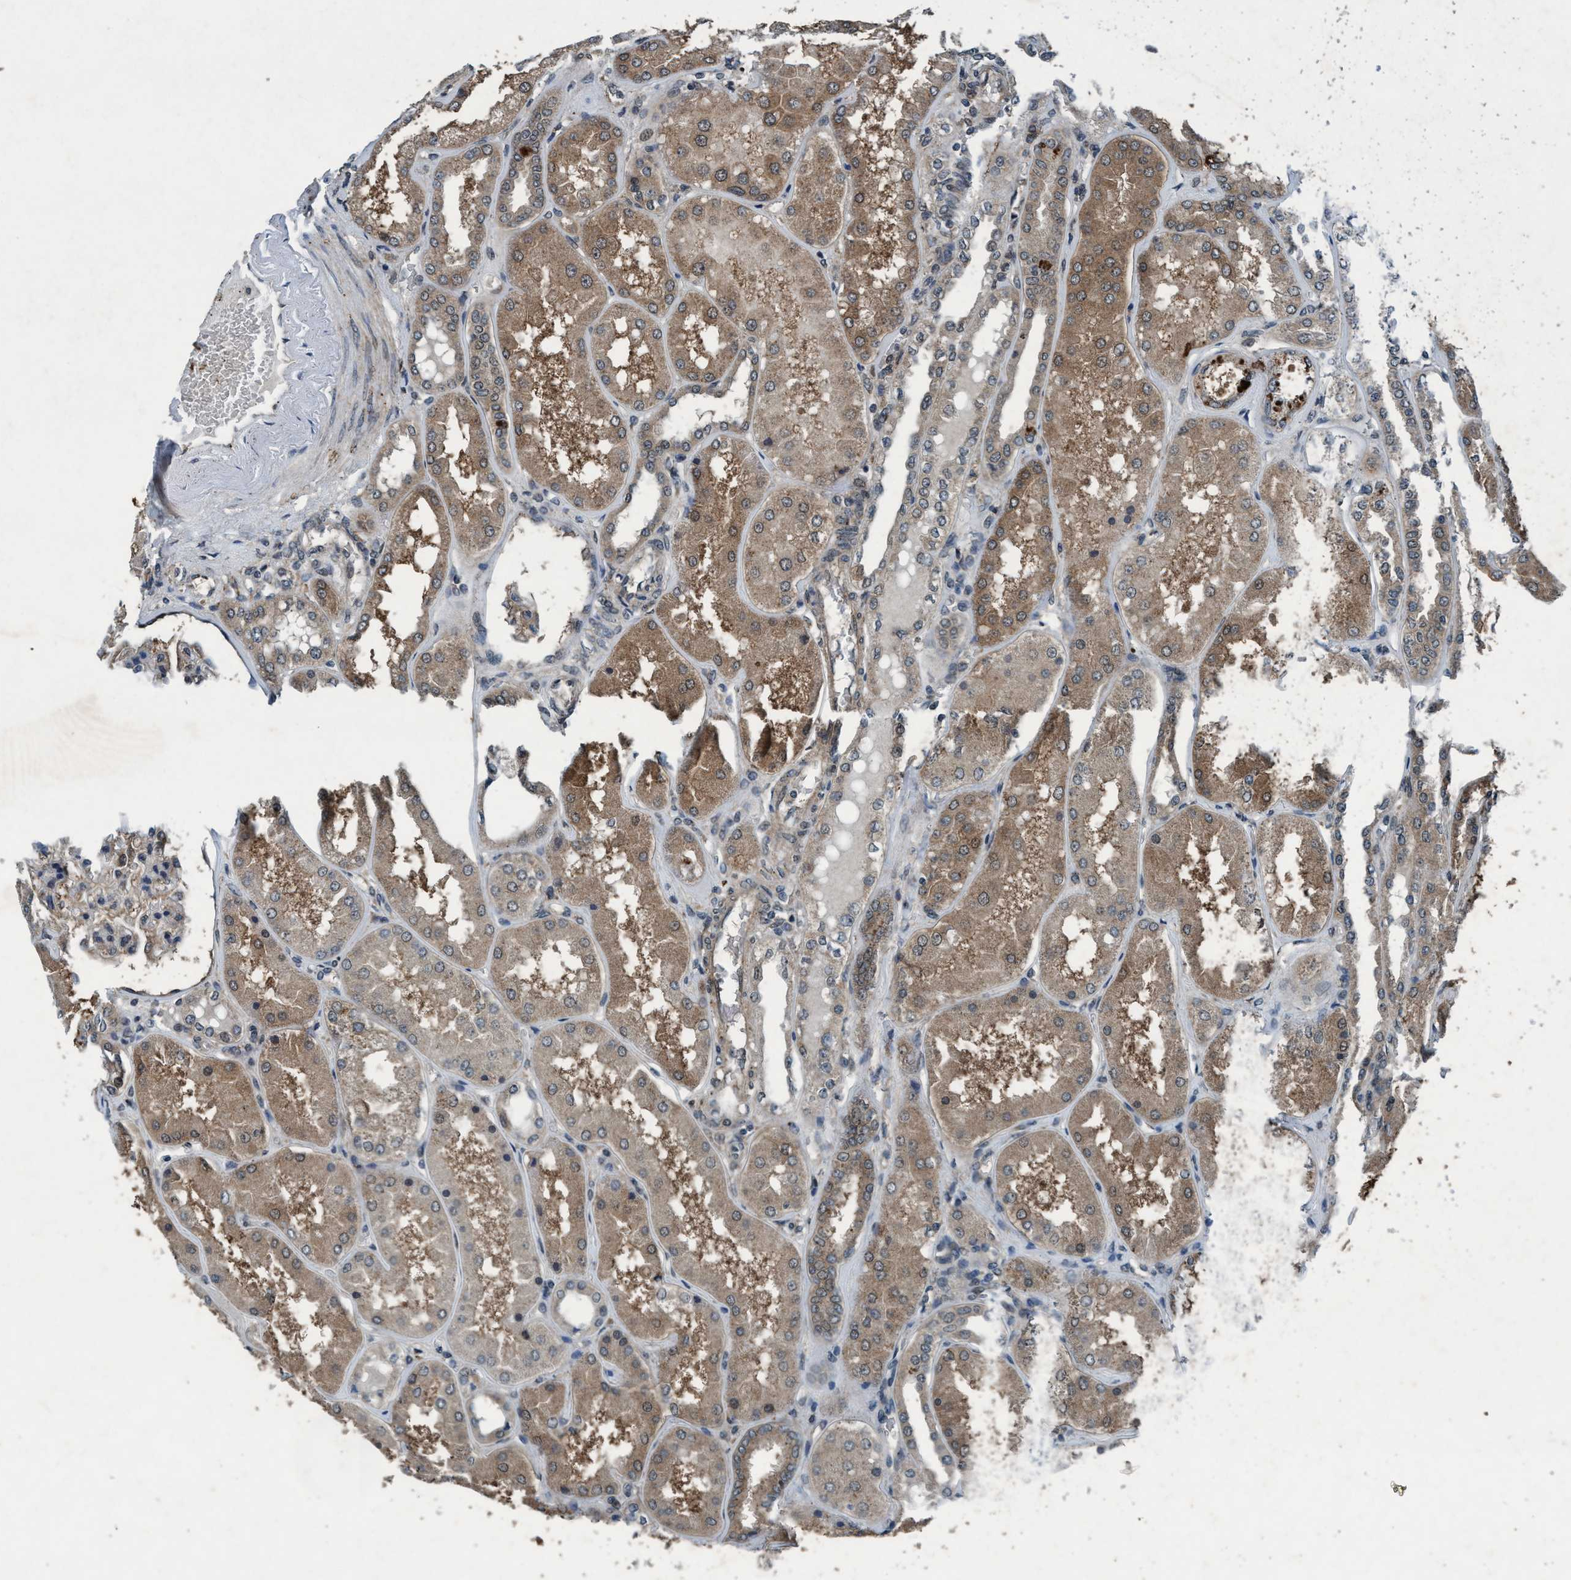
{"staining": {"intensity": "weak", "quantity": "25%-75%", "location": "cytoplasmic/membranous"}, "tissue": "kidney", "cell_type": "Cells in glomeruli", "image_type": "normal", "snomed": [{"axis": "morphology", "description": "Normal tissue, NOS"}, {"axis": "topography", "description": "Kidney"}], "caption": "Approximately 25%-75% of cells in glomeruli in normal kidney exhibit weak cytoplasmic/membranous protein staining as visualized by brown immunohistochemical staining.", "gene": "AKT1S1", "patient": {"sex": "female", "age": 56}}